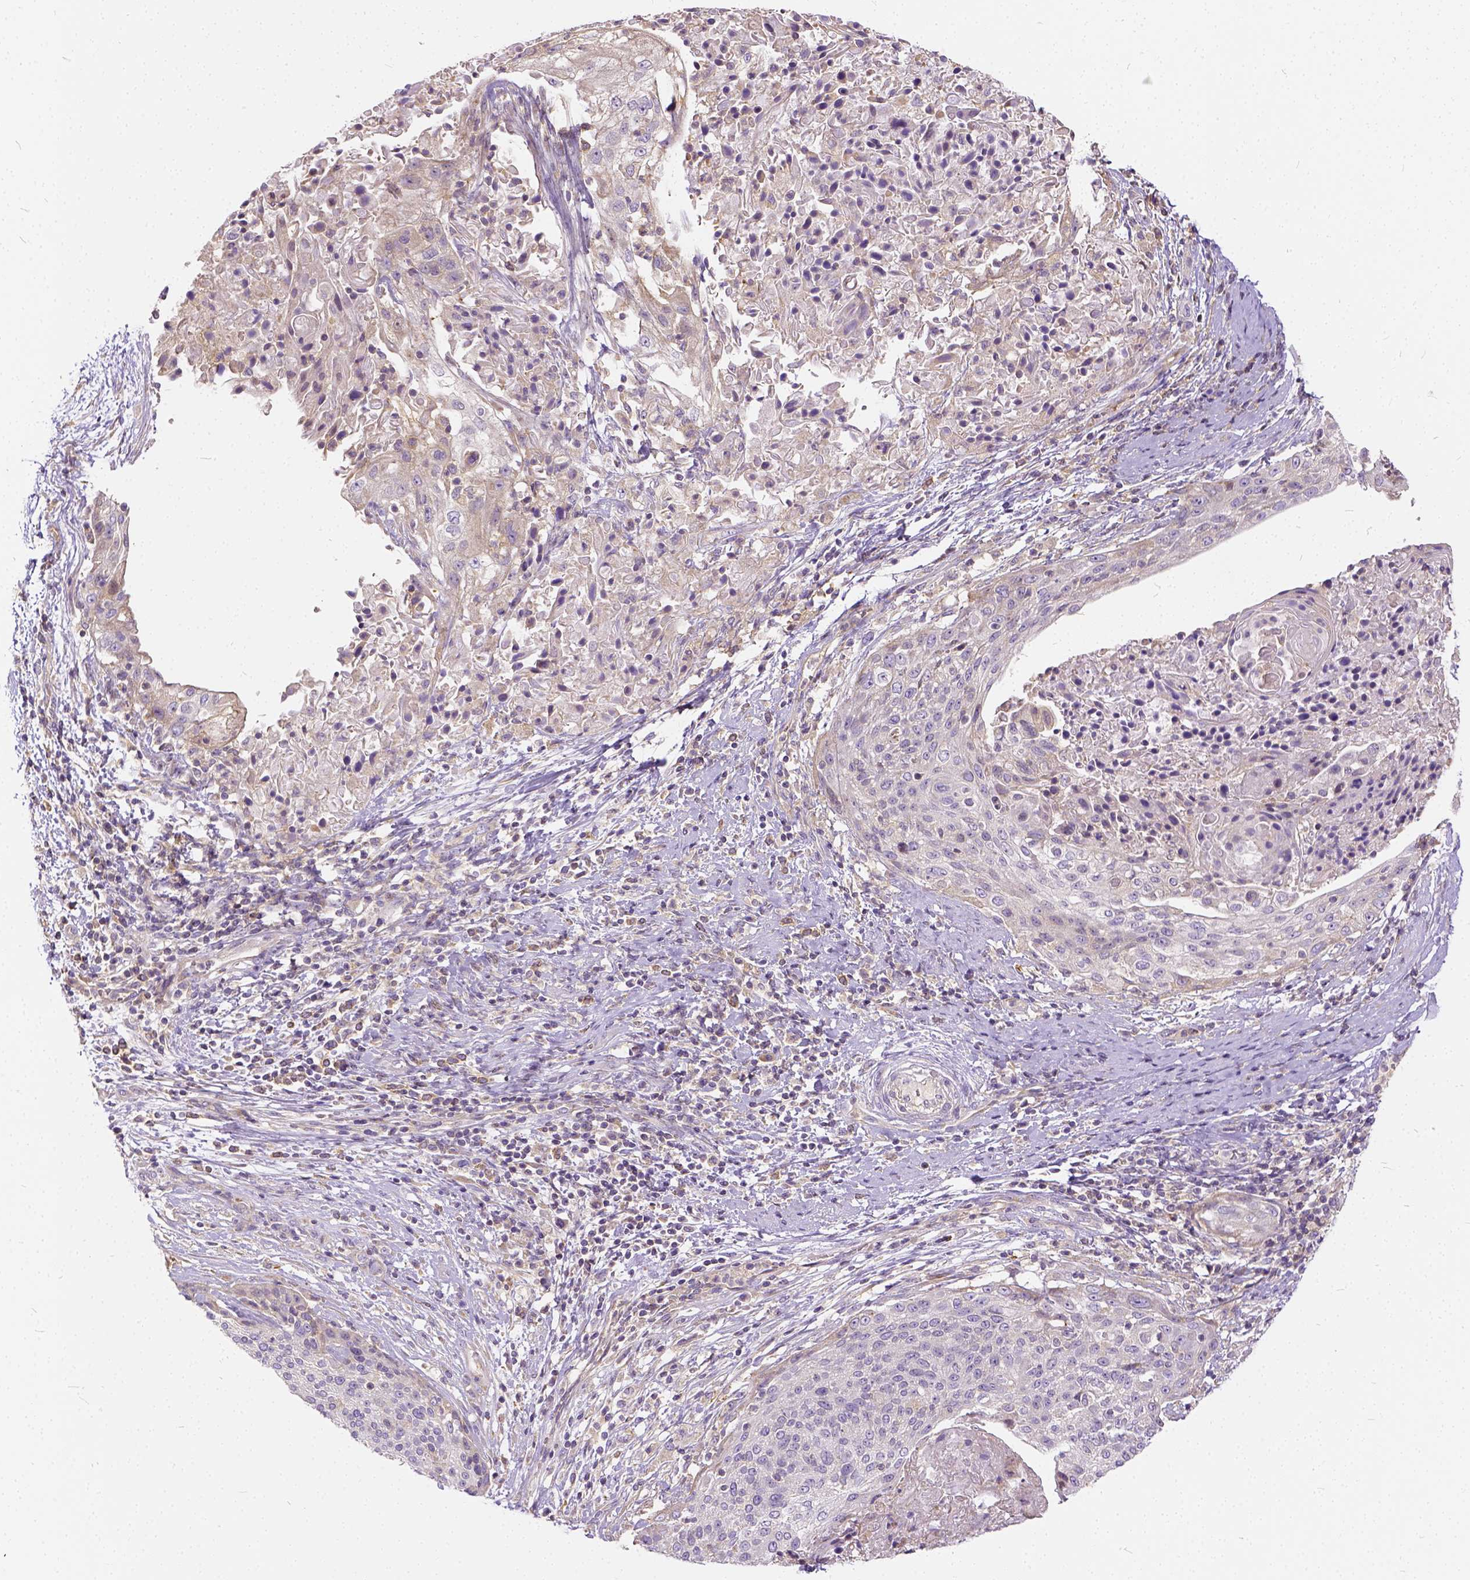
{"staining": {"intensity": "negative", "quantity": "none", "location": "none"}, "tissue": "cervical cancer", "cell_type": "Tumor cells", "image_type": "cancer", "snomed": [{"axis": "morphology", "description": "Squamous cell carcinoma, NOS"}, {"axis": "topography", "description": "Cervix"}], "caption": "This photomicrograph is of squamous cell carcinoma (cervical) stained with immunohistochemistry (IHC) to label a protein in brown with the nuclei are counter-stained blue. There is no expression in tumor cells.", "gene": "CADM4", "patient": {"sex": "female", "age": 31}}